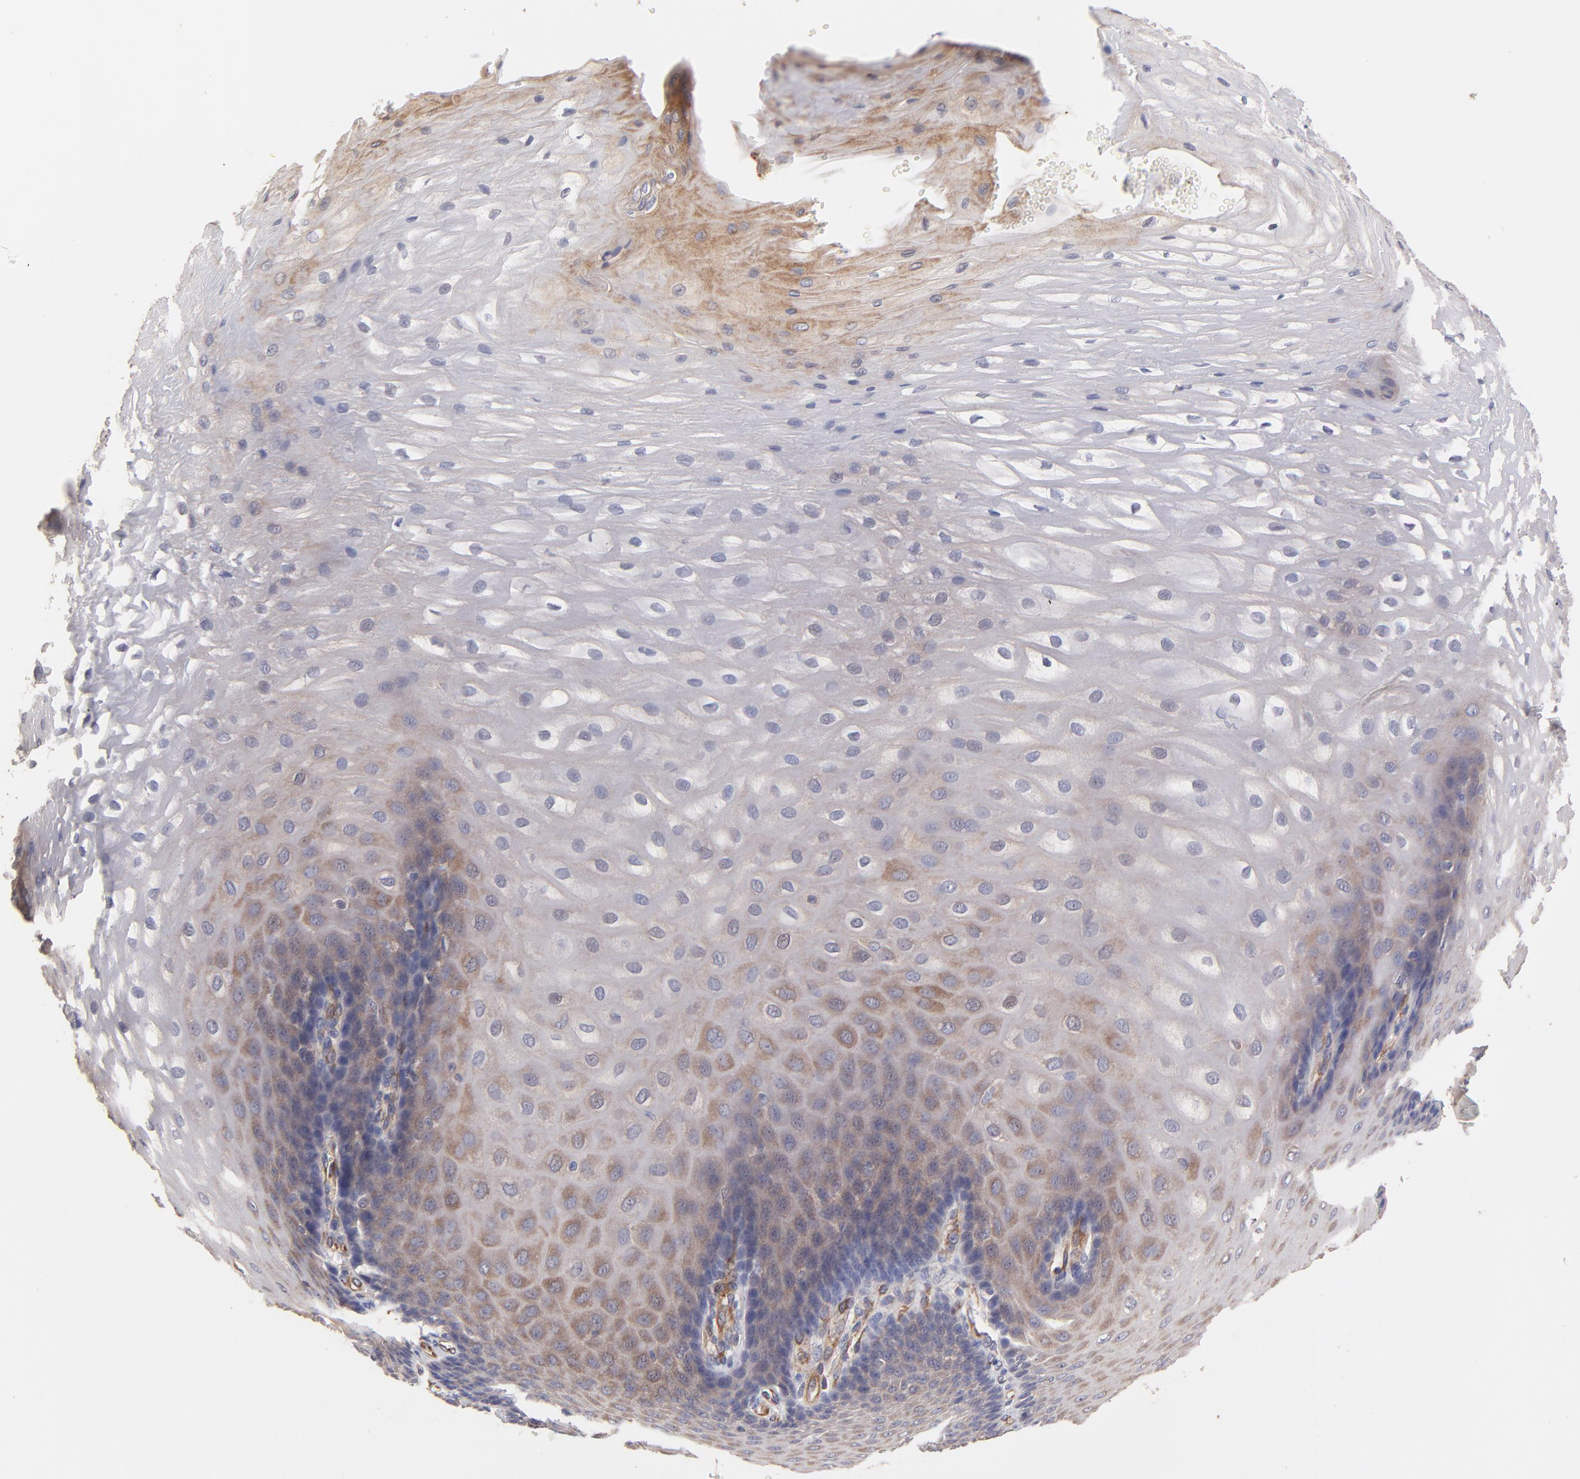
{"staining": {"intensity": "weak", "quantity": "<25%", "location": "cytoplasmic/membranous"}, "tissue": "esophagus", "cell_type": "Squamous epithelial cells", "image_type": "normal", "snomed": [{"axis": "morphology", "description": "Normal tissue, NOS"}, {"axis": "morphology", "description": "Adenocarcinoma, NOS"}, {"axis": "topography", "description": "Esophagus"}, {"axis": "topography", "description": "Stomach"}], "caption": "This is an IHC image of normal human esophagus. There is no expression in squamous epithelial cells.", "gene": "ASB7", "patient": {"sex": "male", "age": 62}}